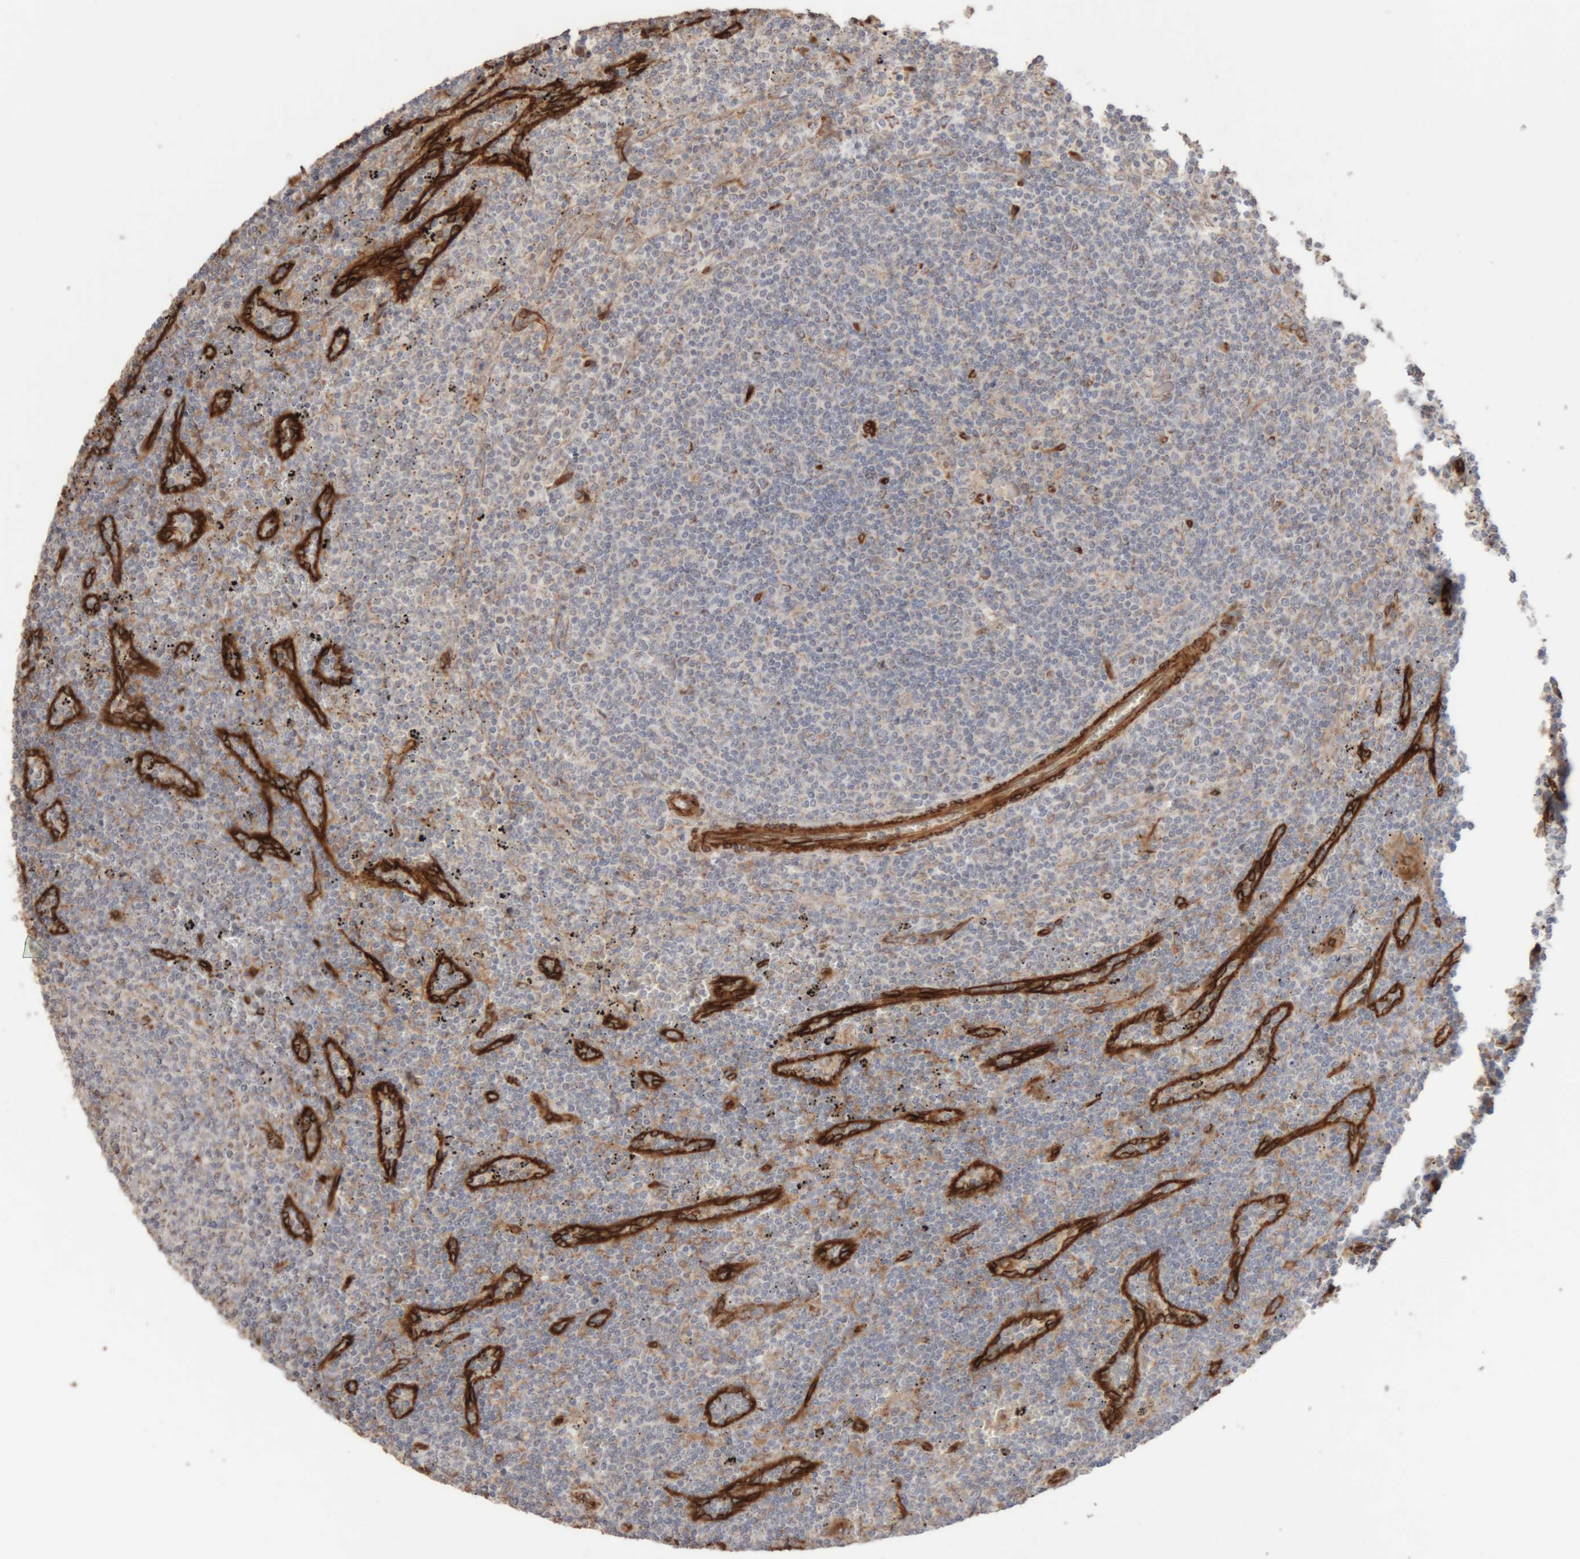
{"staining": {"intensity": "weak", "quantity": "<25%", "location": "cytoplasmic/membranous"}, "tissue": "lymphoma", "cell_type": "Tumor cells", "image_type": "cancer", "snomed": [{"axis": "morphology", "description": "Malignant lymphoma, non-Hodgkin's type, Low grade"}, {"axis": "topography", "description": "Spleen"}], "caption": "IHC histopathology image of neoplastic tissue: low-grade malignant lymphoma, non-Hodgkin's type stained with DAB (3,3'-diaminobenzidine) shows no significant protein staining in tumor cells. Nuclei are stained in blue.", "gene": "RAB32", "patient": {"sex": "female", "age": 50}}